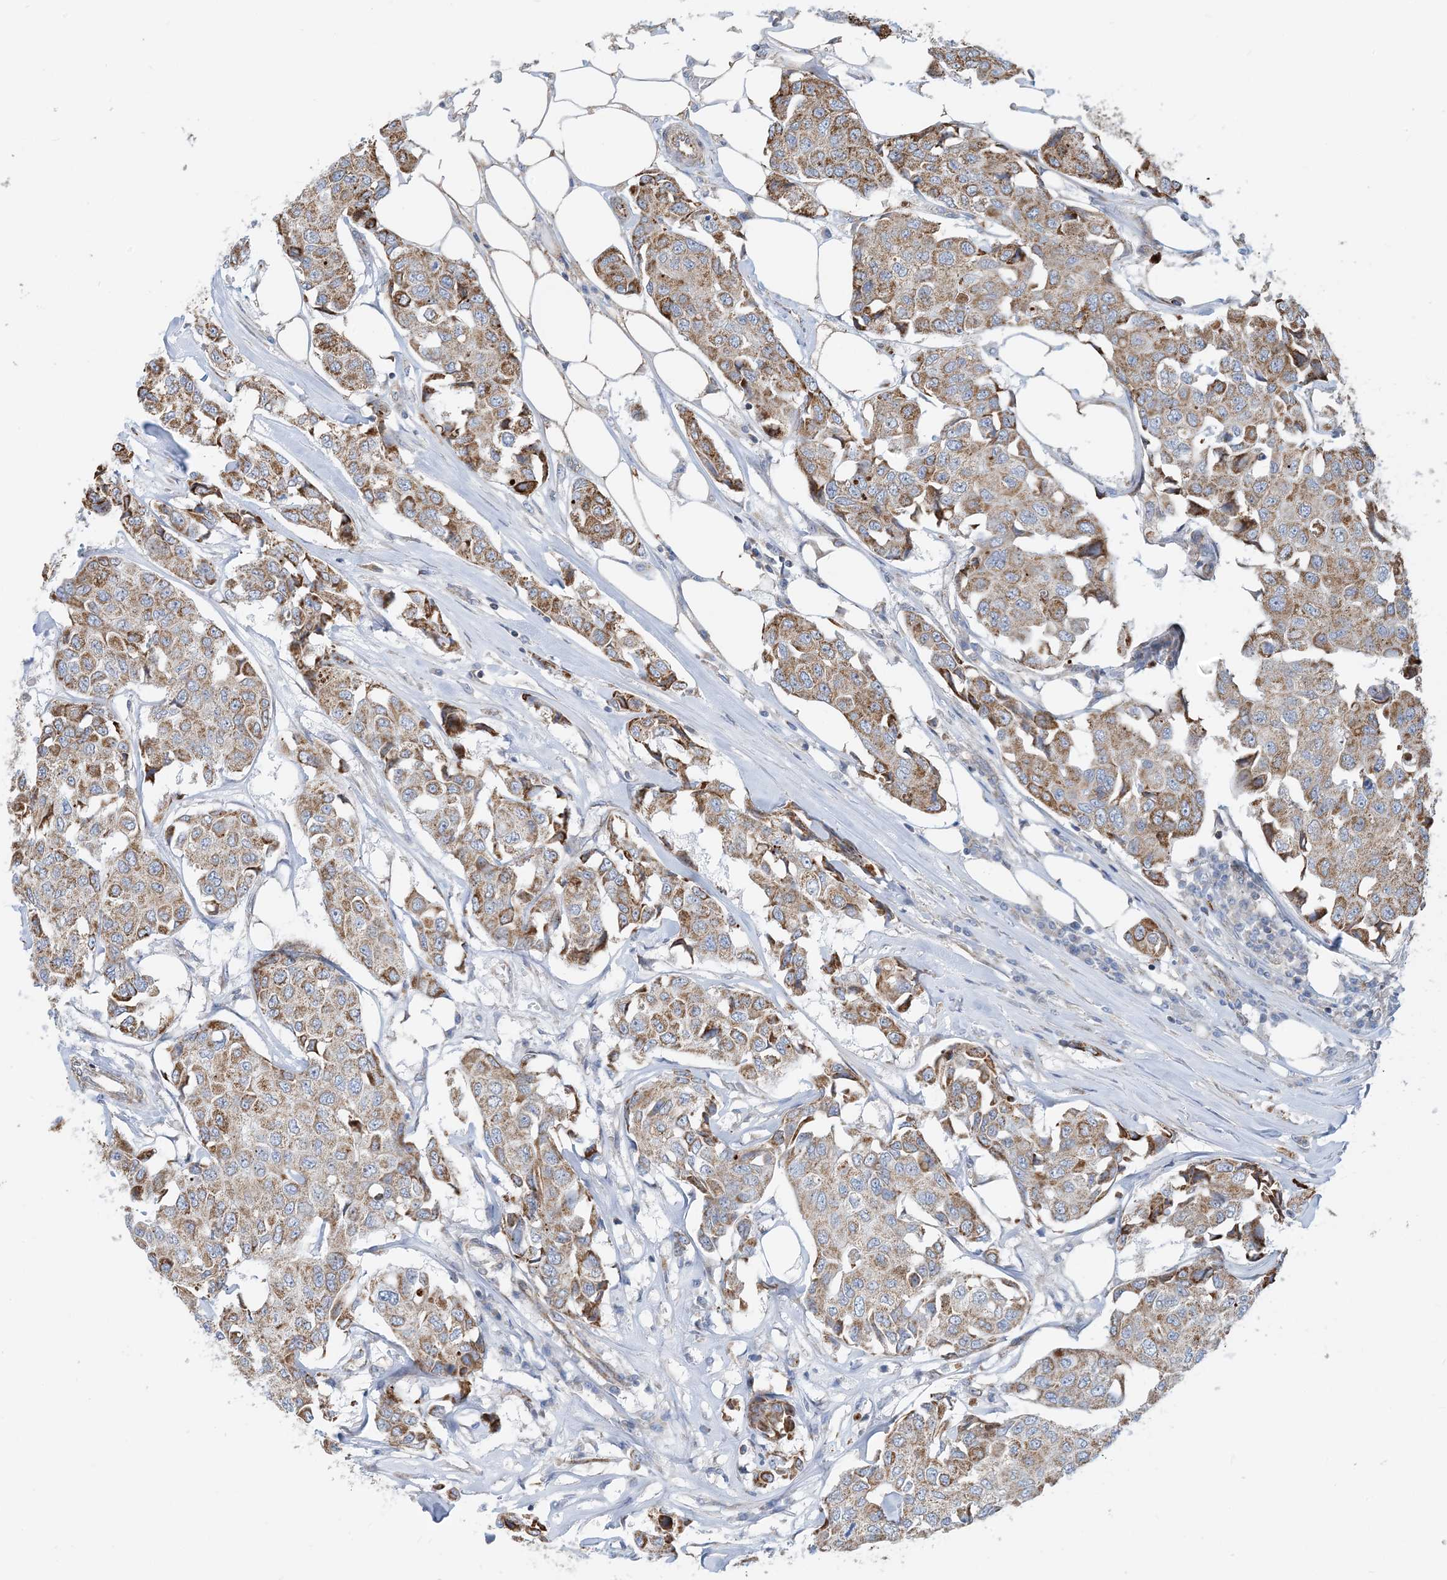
{"staining": {"intensity": "moderate", "quantity": ">75%", "location": "cytoplasmic/membranous"}, "tissue": "breast cancer", "cell_type": "Tumor cells", "image_type": "cancer", "snomed": [{"axis": "morphology", "description": "Duct carcinoma"}, {"axis": "topography", "description": "Breast"}], "caption": "Human breast cancer (infiltrating ductal carcinoma) stained with a brown dye exhibits moderate cytoplasmic/membranous positive staining in approximately >75% of tumor cells.", "gene": "PCDHGA1", "patient": {"sex": "female", "age": 80}}